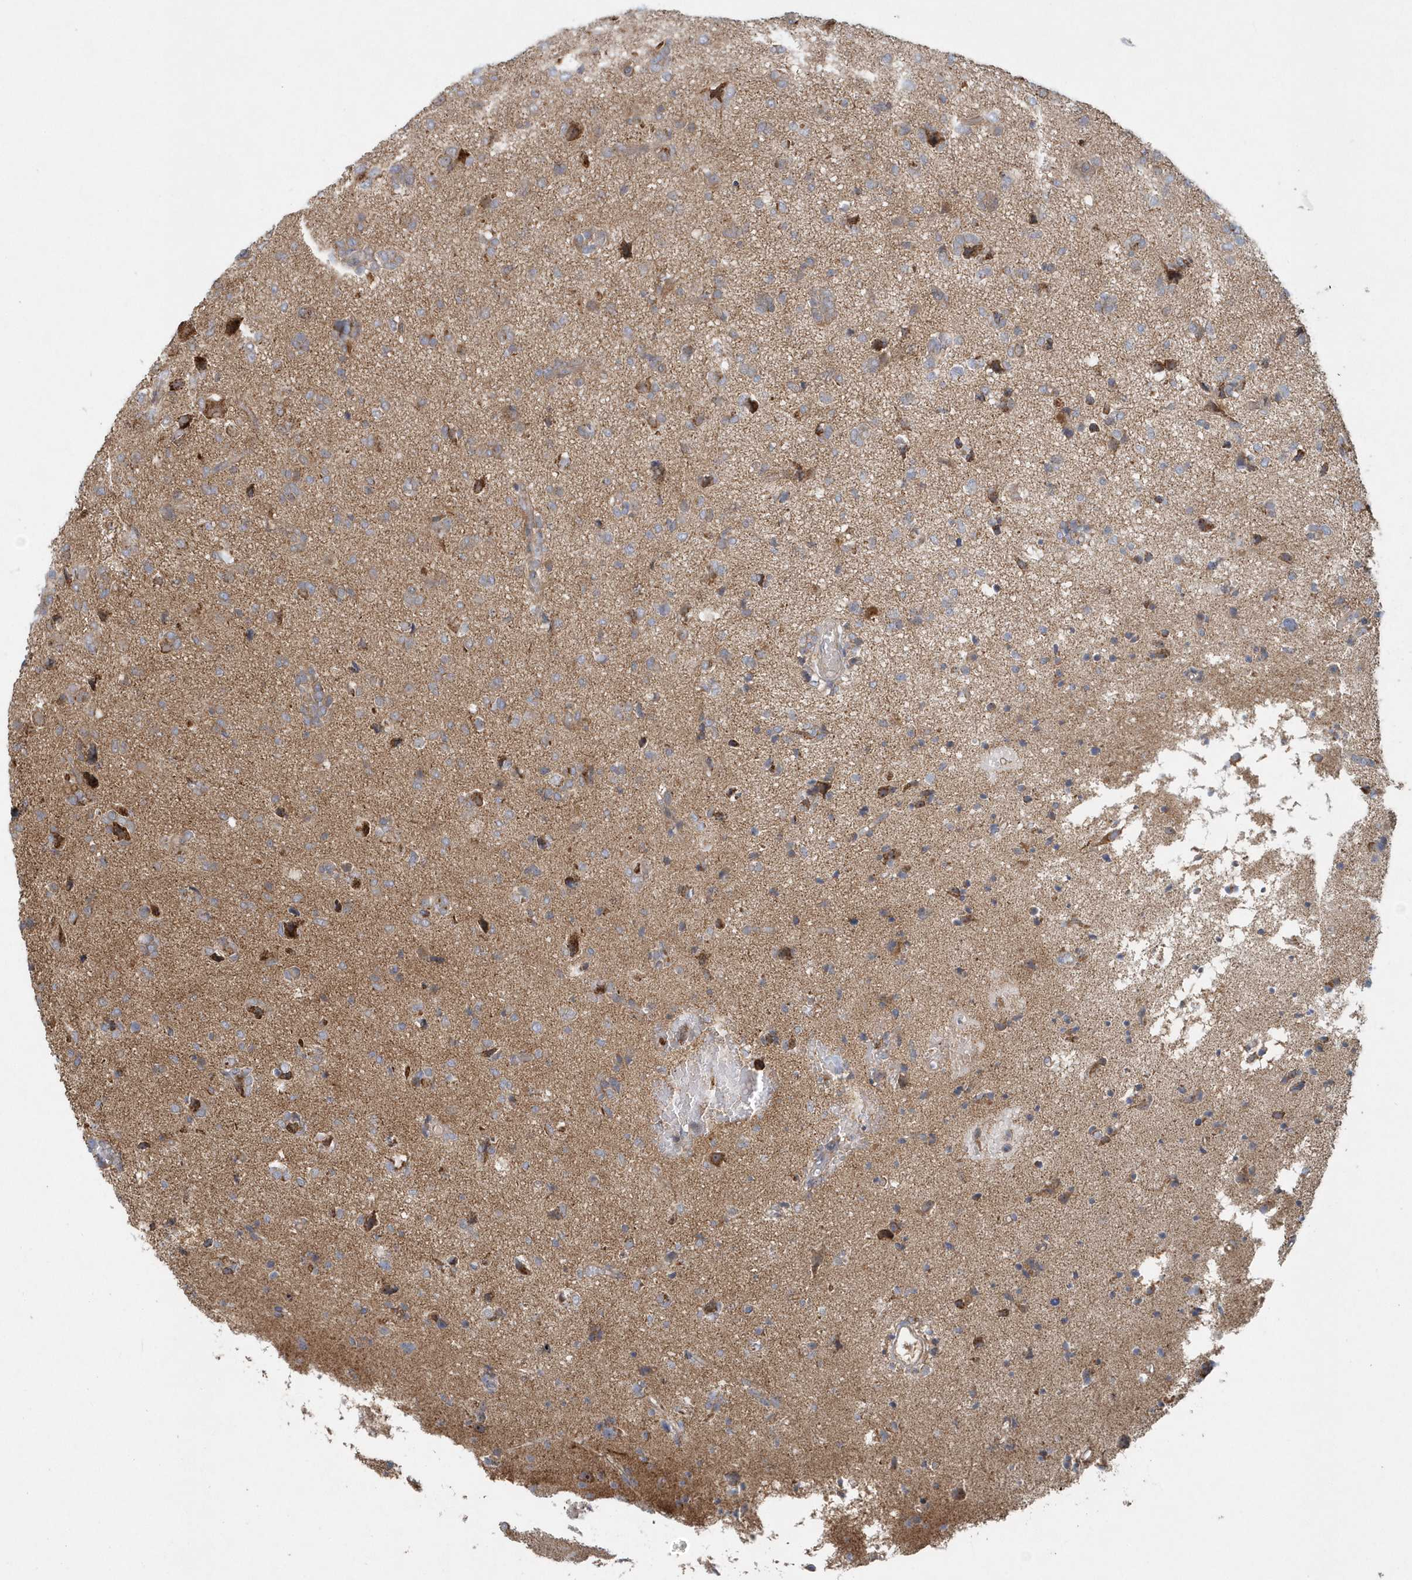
{"staining": {"intensity": "moderate", "quantity": ">75%", "location": "cytoplasmic/membranous"}, "tissue": "glioma", "cell_type": "Tumor cells", "image_type": "cancer", "snomed": [{"axis": "morphology", "description": "Glioma, malignant, High grade"}, {"axis": "topography", "description": "Brain"}], "caption": "An immunohistochemistry (IHC) micrograph of neoplastic tissue is shown. Protein staining in brown labels moderate cytoplasmic/membranous positivity in malignant glioma (high-grade) within tumor cells.", "gene": "PPP1R7", "patient": {"sex": "female", "age": 59}}